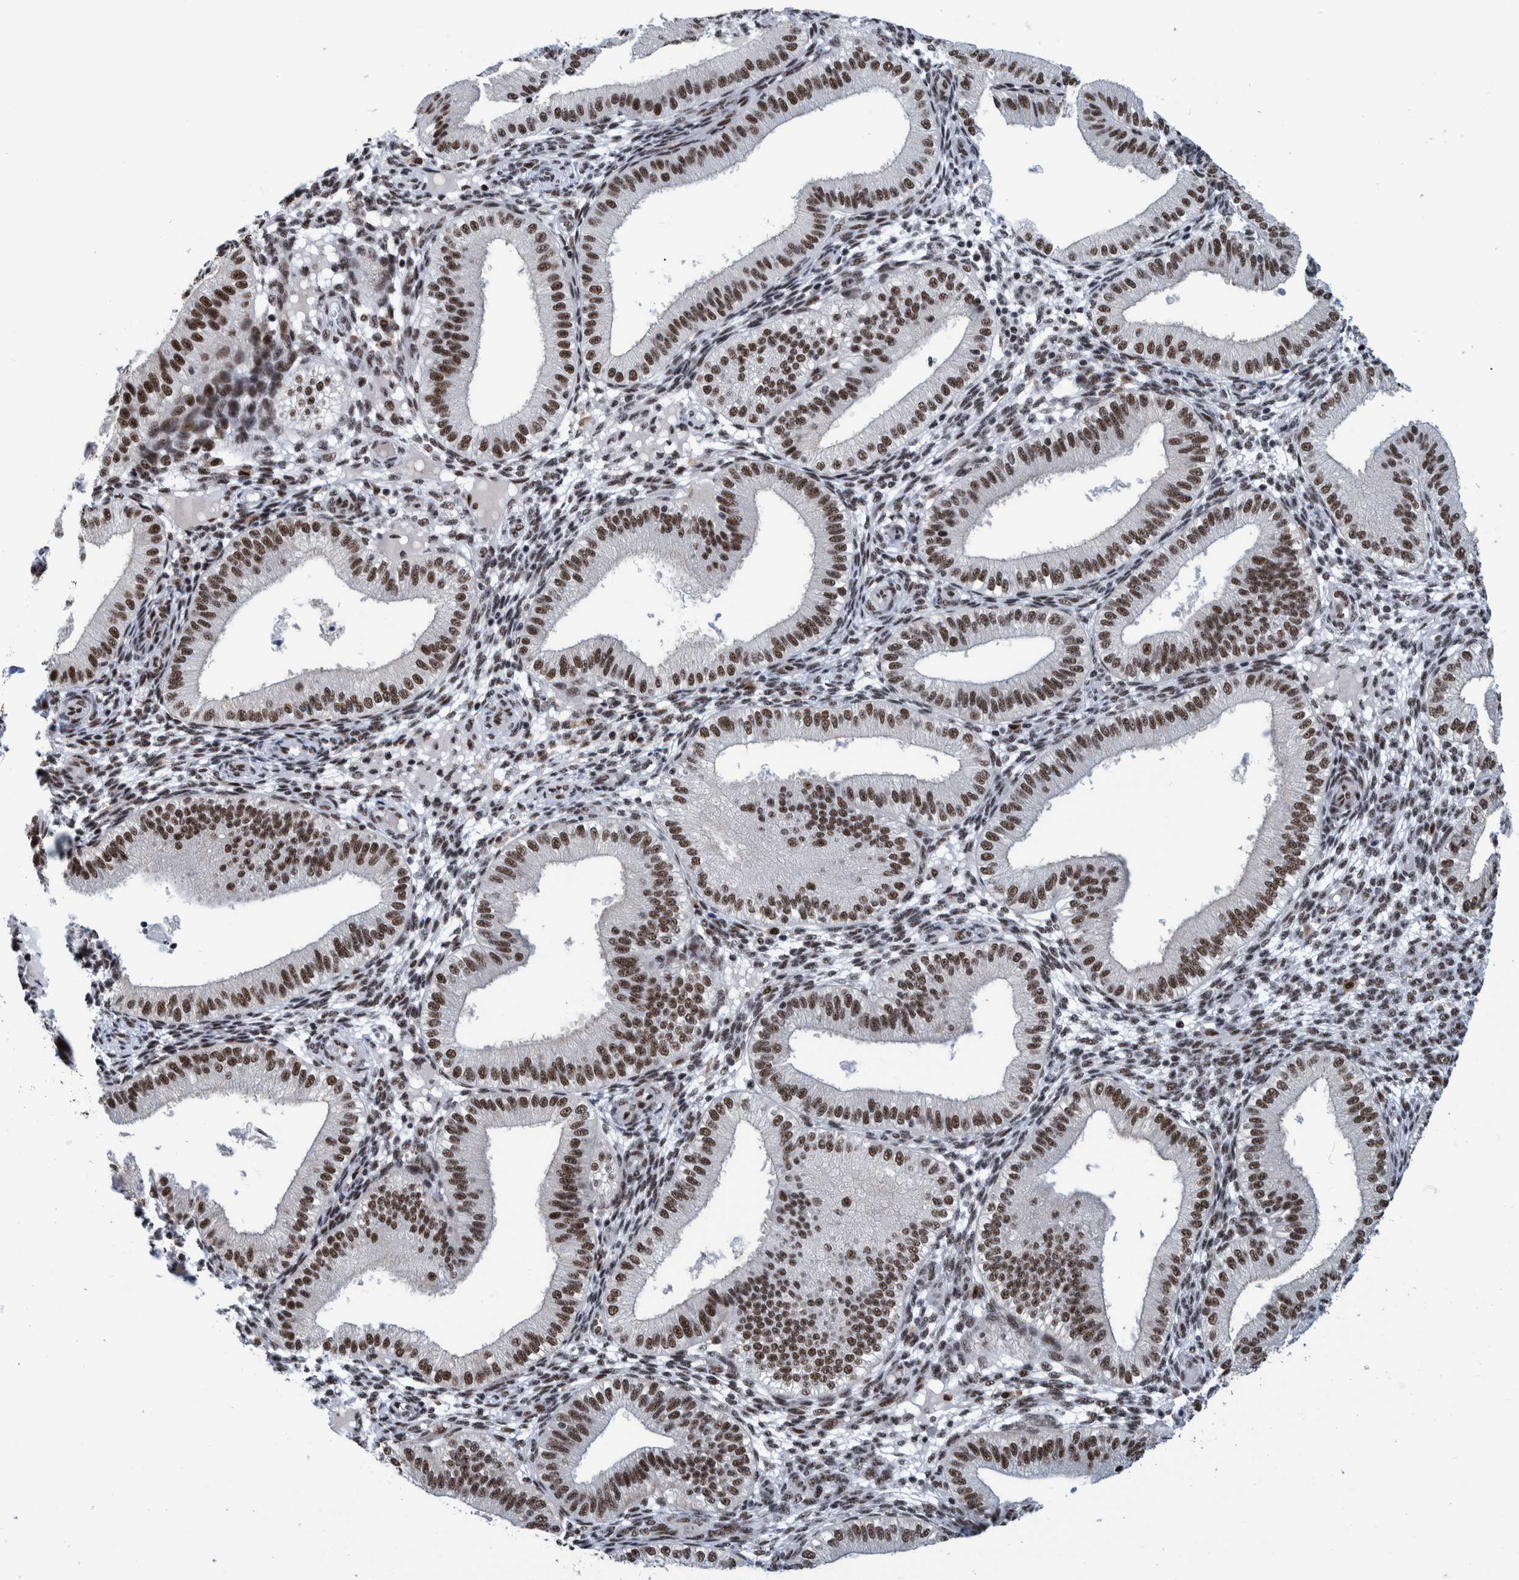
{"staining": {"intensity": "moderate", "quantity": ">75%", "location": "nuclear"}, "tissue": "endometrium", "cell_type": "Cells in endometrial stroma", "image_type": "normal", "snomed": [{"axis": "morphology", "description": "Normal tissue, NOS"}, {"axis": "topography", "description": "Endometrium"}], "caption": "This image demonstrates normal endometrium stained with immunohistochemistry (IHC) to label a protein in brown. The nuclear of cells in endometrial stroma show moderate positivity for the protein. Nuclei are counter-stained blue.", "gene": "EFTUD2", "patient": {"sex": "female", "age": 39}}